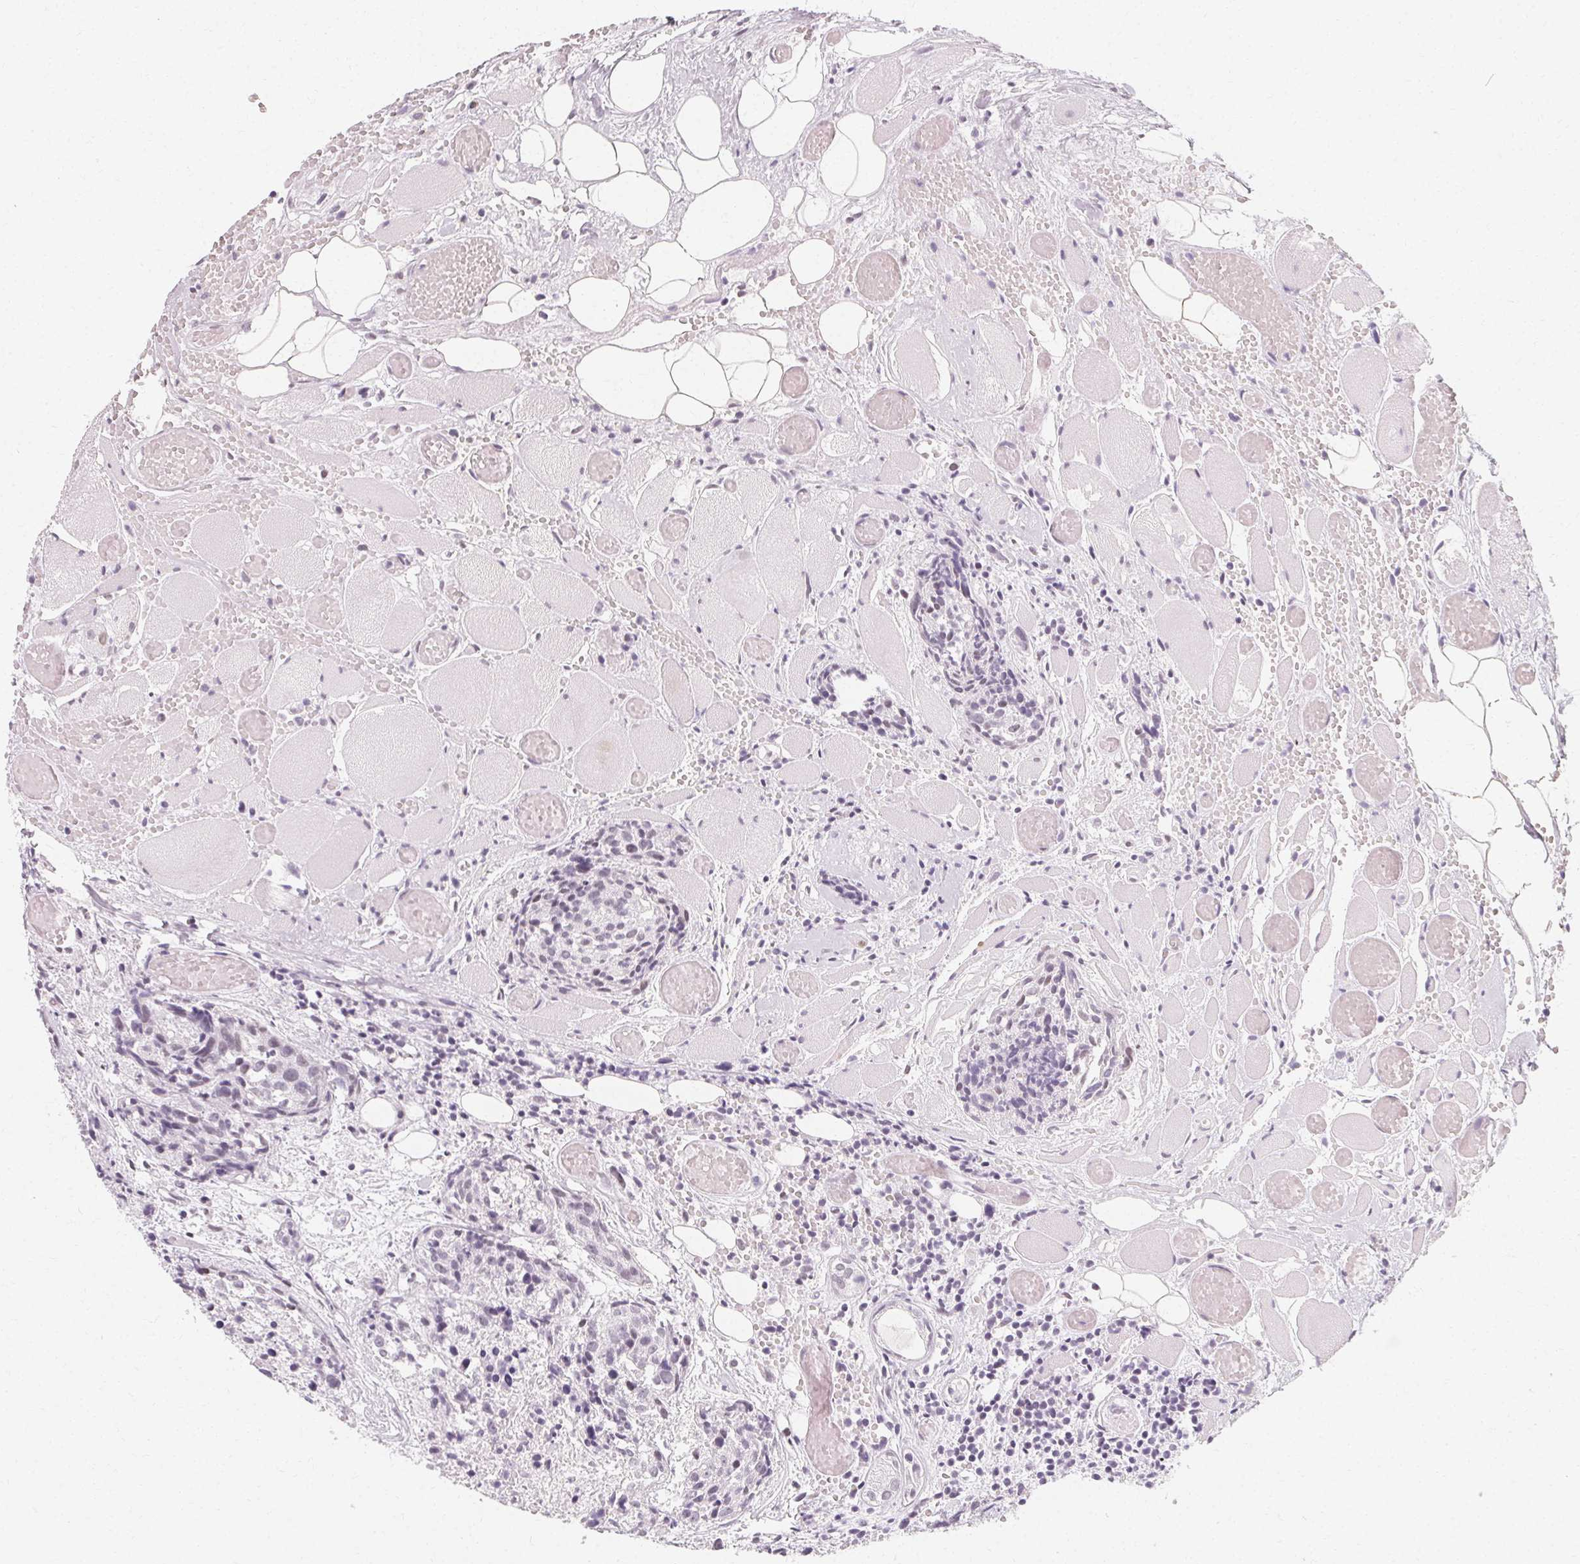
{"staining": {"intensity": "negative", "quantity": "none", "location": "none"}, "tissue": "head and neck cancer", "cell_type": "Tumor cells", "image_type": "cancer", "snomed": [{"axis": "morphology", "description": "Squamous cell carcinoma, NOS"}, {"axis": "topography", "description": "Oral tissue"}, {"axis": "topography", "description": "Head-Neck"}], "caption": "Immunohistochemistry (IHC) histopathology image of neoplastic tissue: human head and neck squamous cell carcinoma stained with DAB exhibits no significant protein expression in tumor cells.", "gene": "SYNPR", "patient": {"sex": "male", "age": 64}}